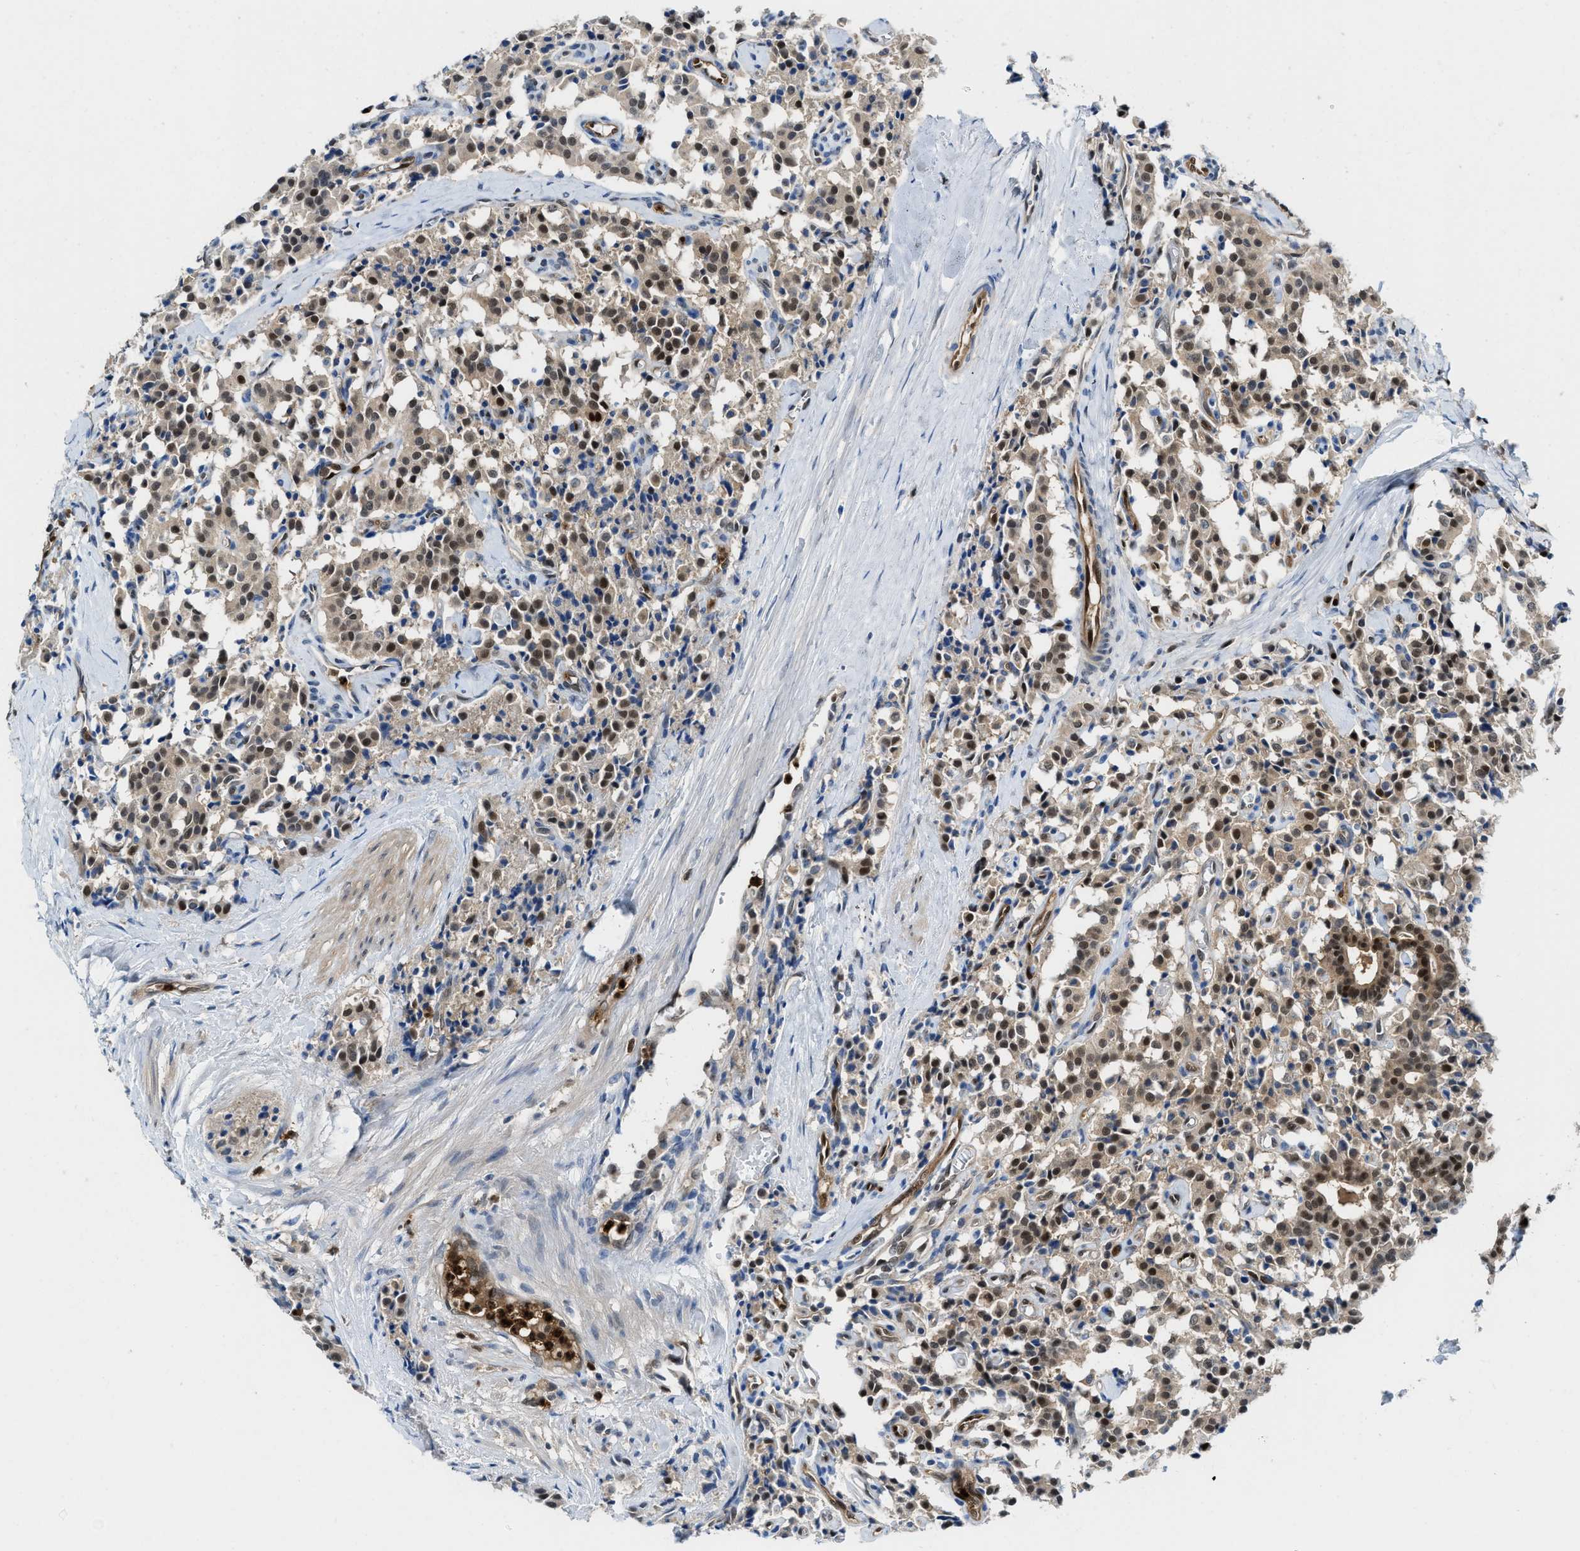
{"staining": {"intensity": "moderate", "quantity": ">75%", "location": "cytoplasmic/membranous,nuclear"}, "tissue": "carcinoid", "cell_type": "Tumor cells", "image_type": "cancer", "snomed": [{"axis": "morphology", "description": "Carcinoid, malignant, NOS"}, {"axis": "topography", "description": "Lung"}], "caption": "A brown stain highlights moderate cytoplasmic/membranous and nuclear positivity of a protein in human carcinoid tumor cells. The staining was performed using DAB to visualize the protein expression in brown, while the nuclei were stained in blue with hematoxylin (Magnification: 20x).", "gene": "LTA4H", "patient": {"sex": "male", "age": 30}}